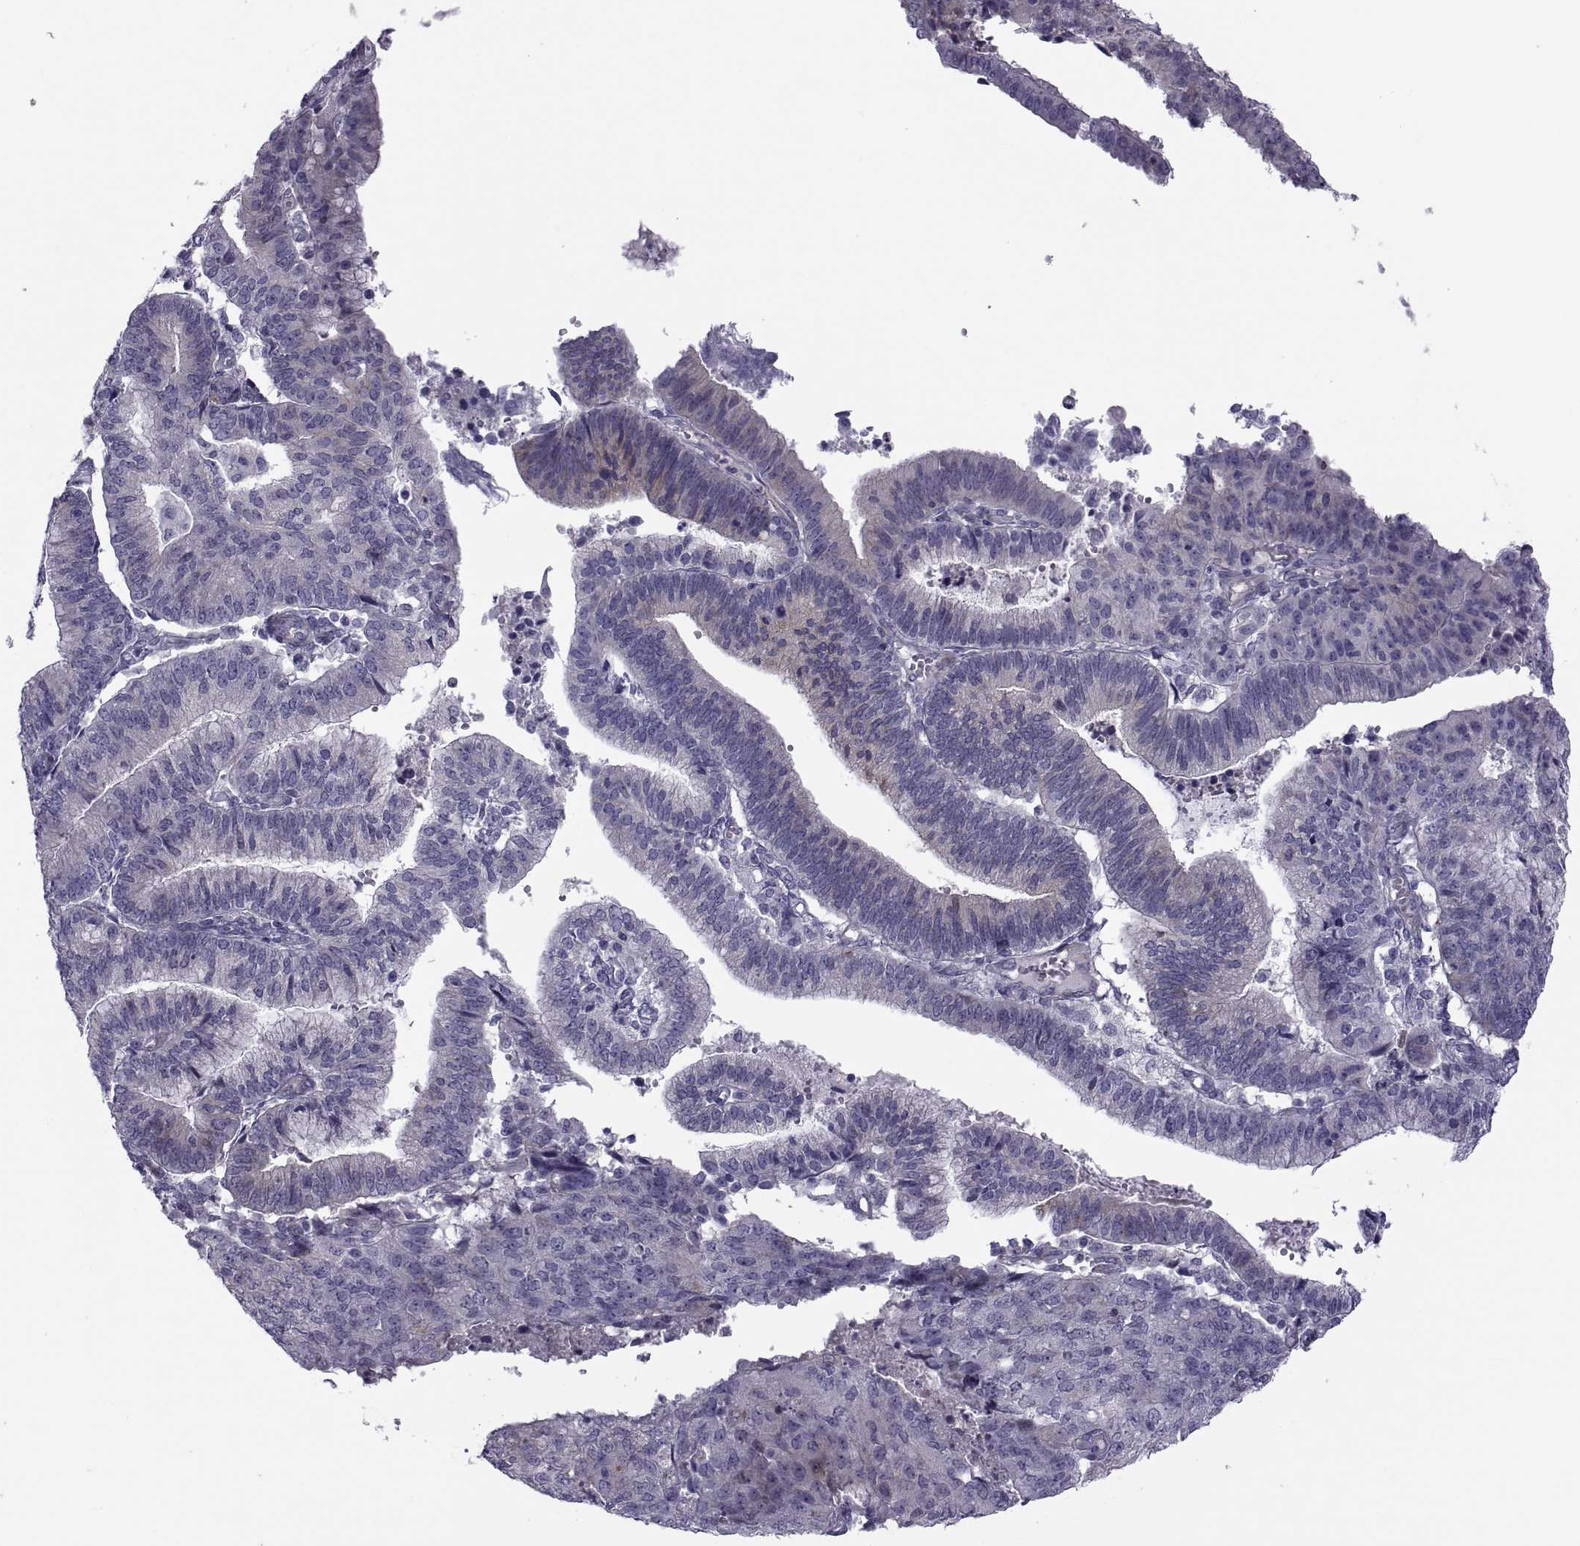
{"staining": {"intensity": "negative", "quantity": "none", "location": "none"}, "tissue": "endometrial cancer", "cell_type": "Tumor cells", "image_type": "cancer", "snomed": [{"axis": "morphology", "description": "Adenocarcinoma, NOS"}, {"axis": "topography", "description": "Endometrium"}], "caption": "This micrograph is of endometrial cancer (adenocarcinoma) stained with immunohistochemistry to label a protein in brown with the nuclei are counter-stained blue. There is no positivity in tumor cells.", "gene": "TMEM158", "patient": {"sex": "female", "age": 82}}